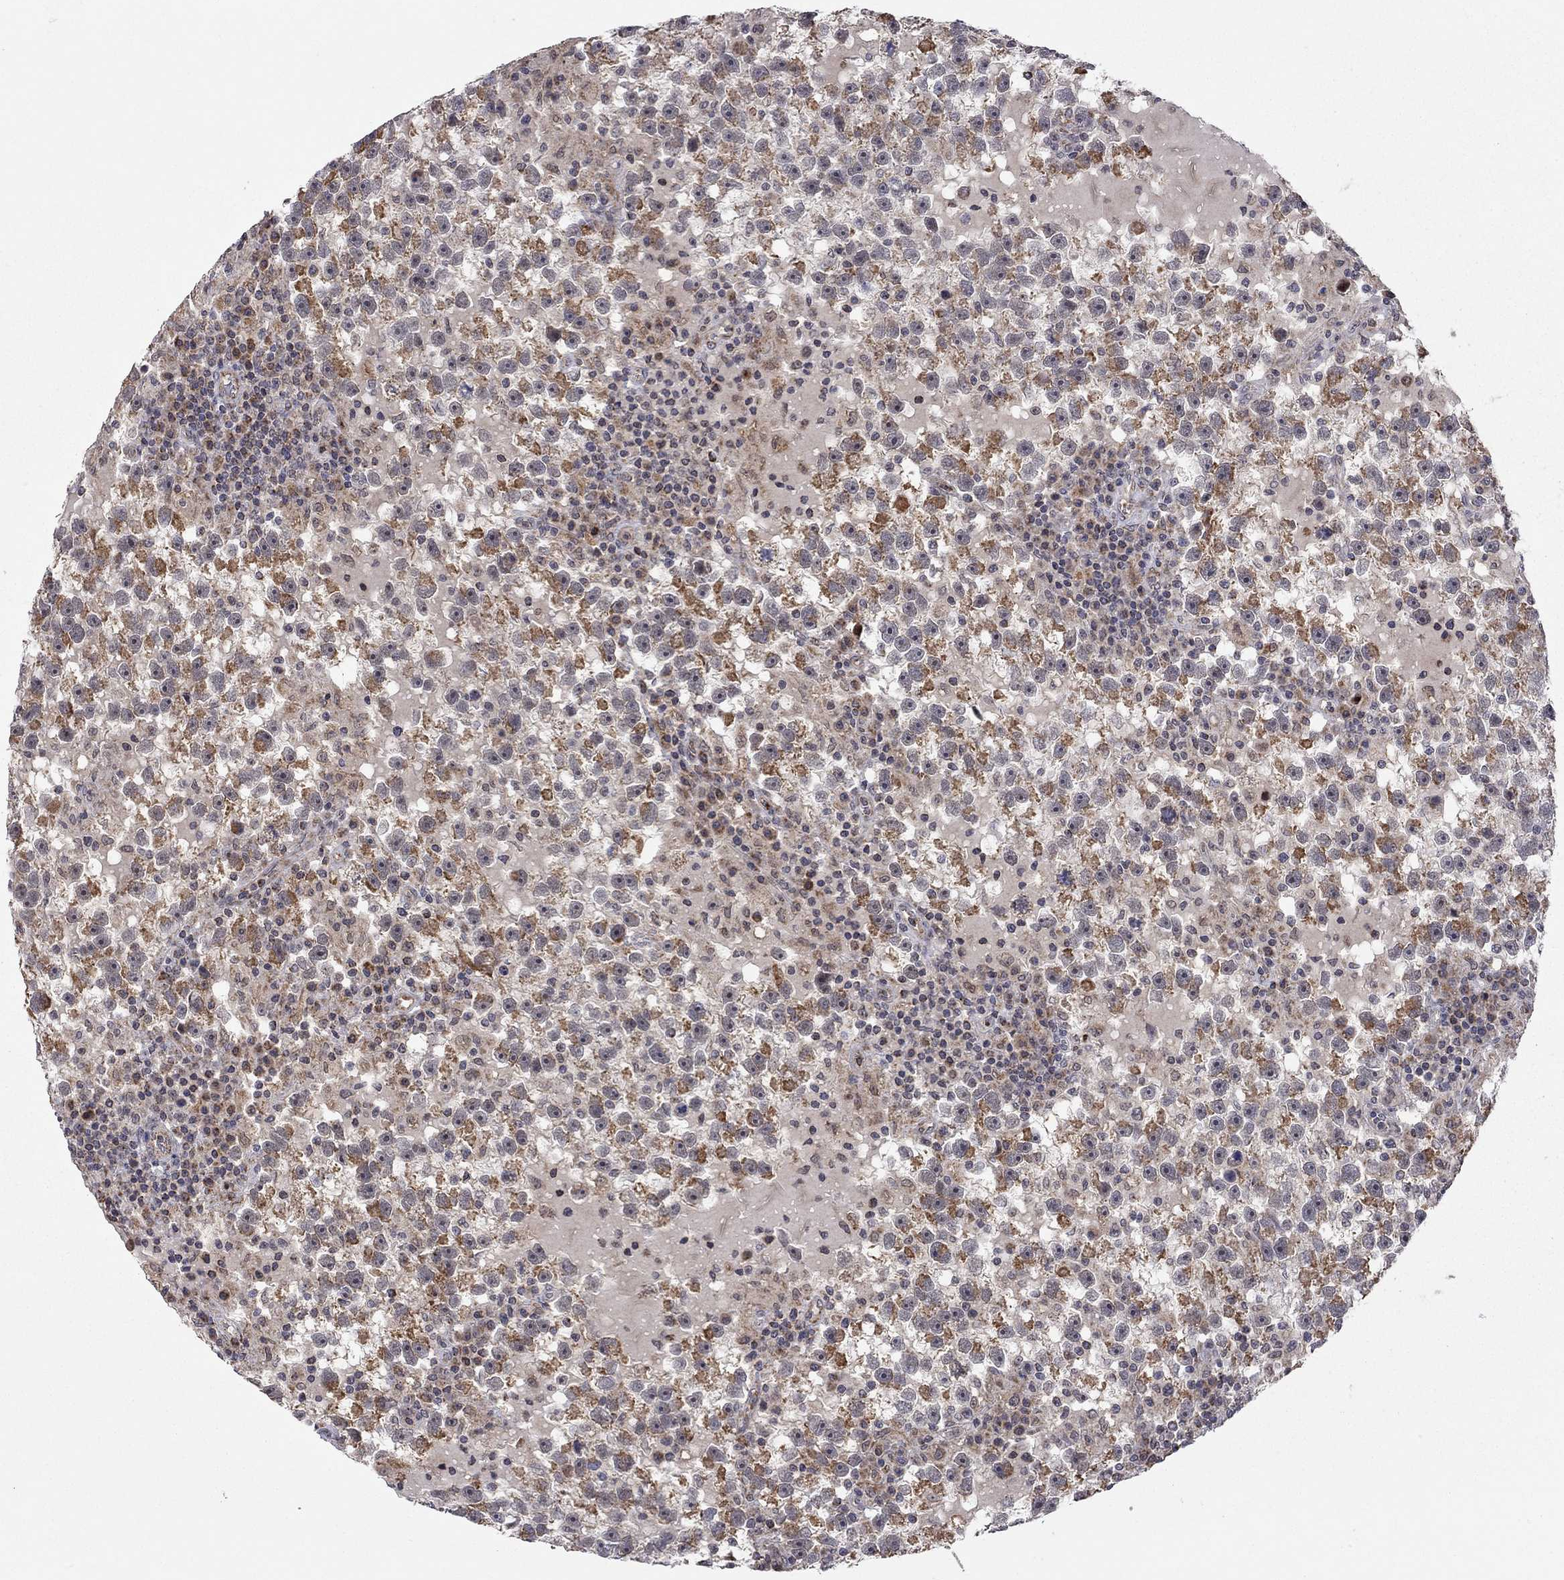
{"staining": {"intensity": "moderate", "quantity": "25%-75%", "location": "cytoplasmic/membranous"}, "tissue": "testis cancer", "cell_type": "Tumor cells", "image_type": "cancer", "snomed": [{"axis": "morphology", "description": "Seminoma, NOS"}, {"axis": "topography", "description": "Testis"}], "caption": "Protein positivity by immunohistochemistry (IHC) shows moderate cytoplasmic/membranous staining in about 25%-75% of tumor cells in testis seminoma.", "gene": "IDS", "patient": {"sex": "male", "age": 47}}